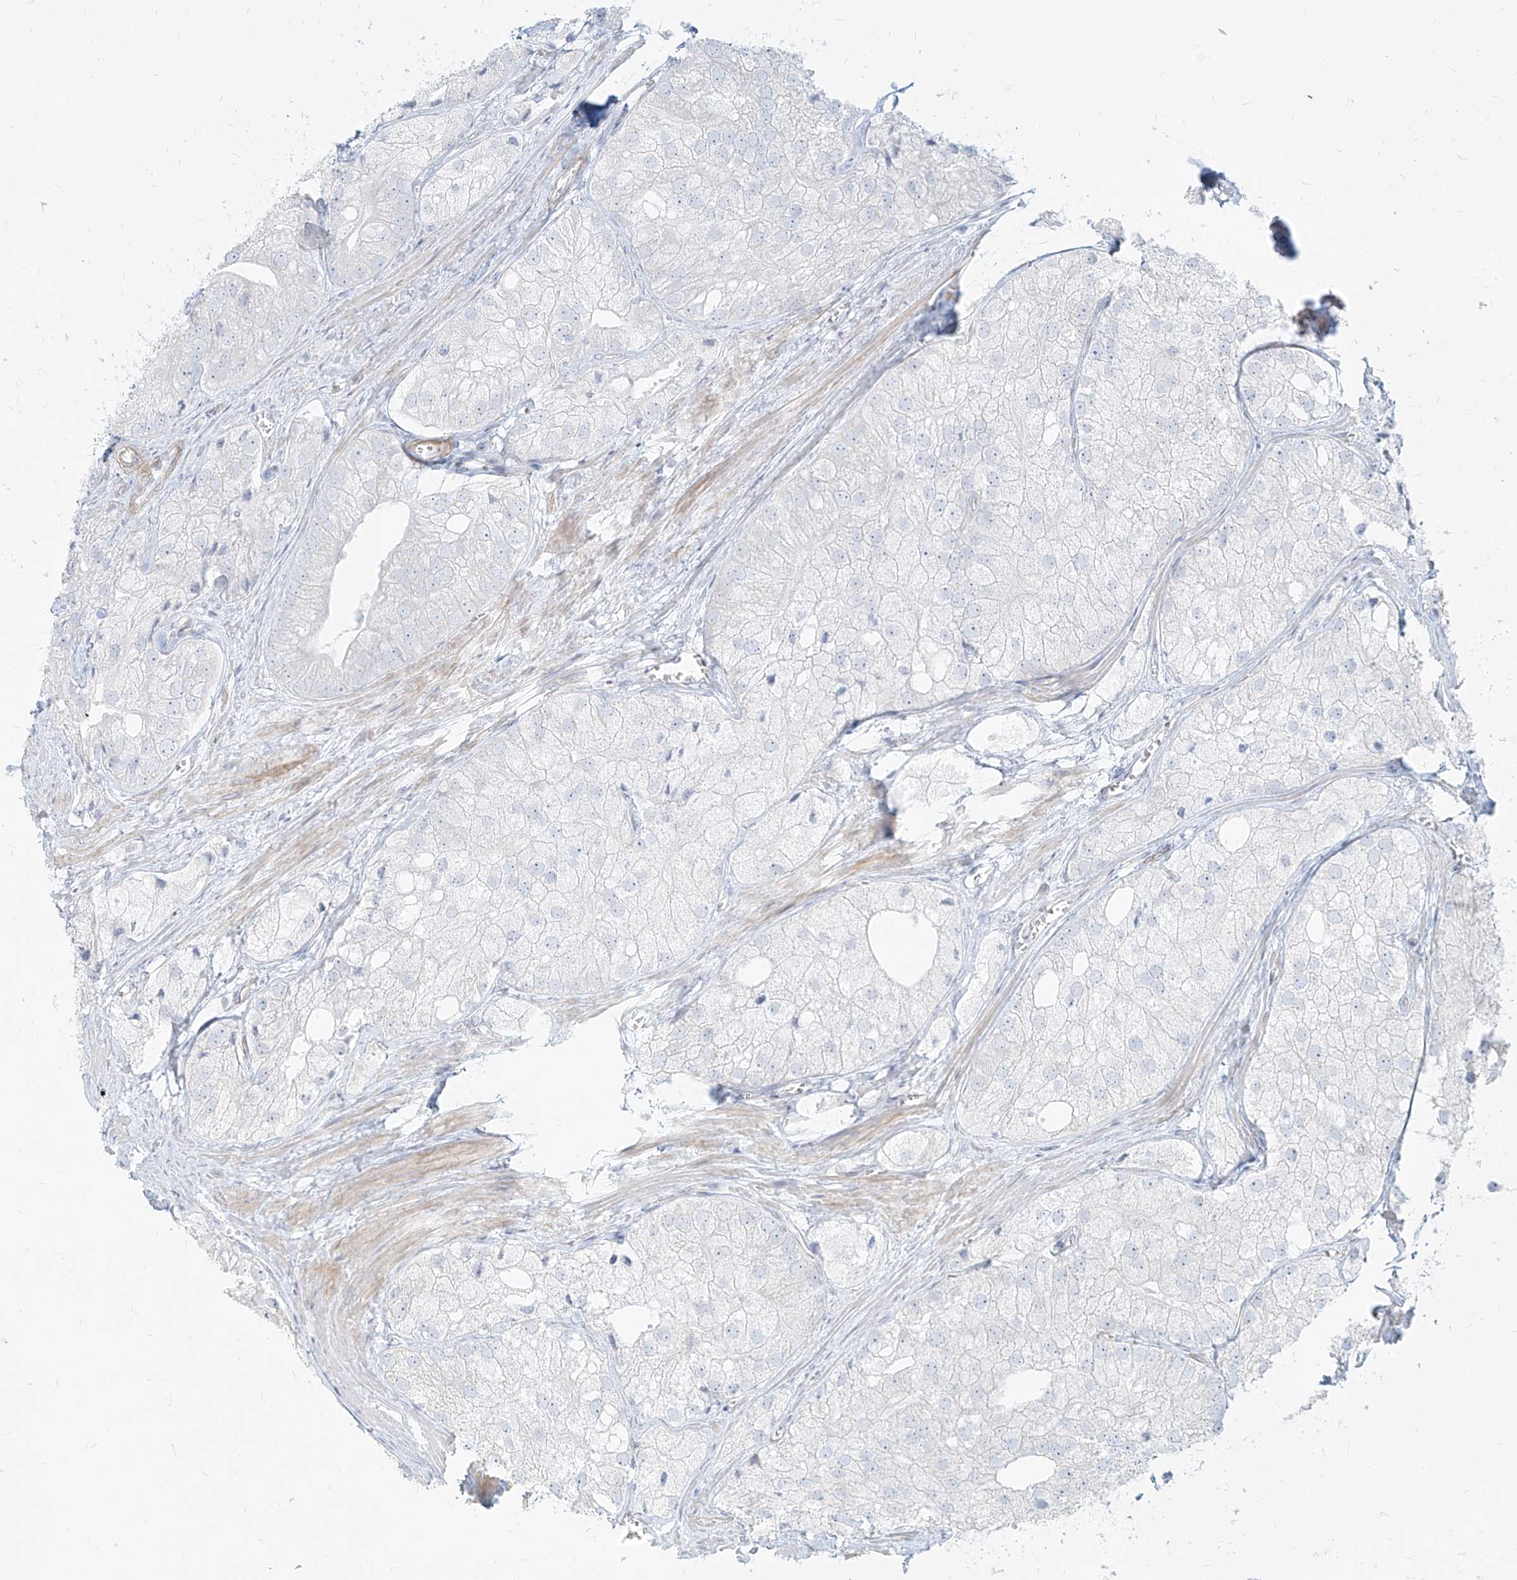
{"staining": {"intensity": "negative", "quantity": "none", "location": "none"}, "tissue": "prostate cancer", "cell_type": "Tumor cells", "image_type": "cancer", "snomed": [{"axis": "morphology", "description": "Adenocarcinoma, Low grade"}, {"axis": "topography", "description": "Prostate"}], "caption": "Low-grade adenocarcinoma (prostate) was stained to show a protein in brown. There is no significant expression in tumor cells.", "gene": "ITPKB", "patient": {"sex": "male", "age": 69}}